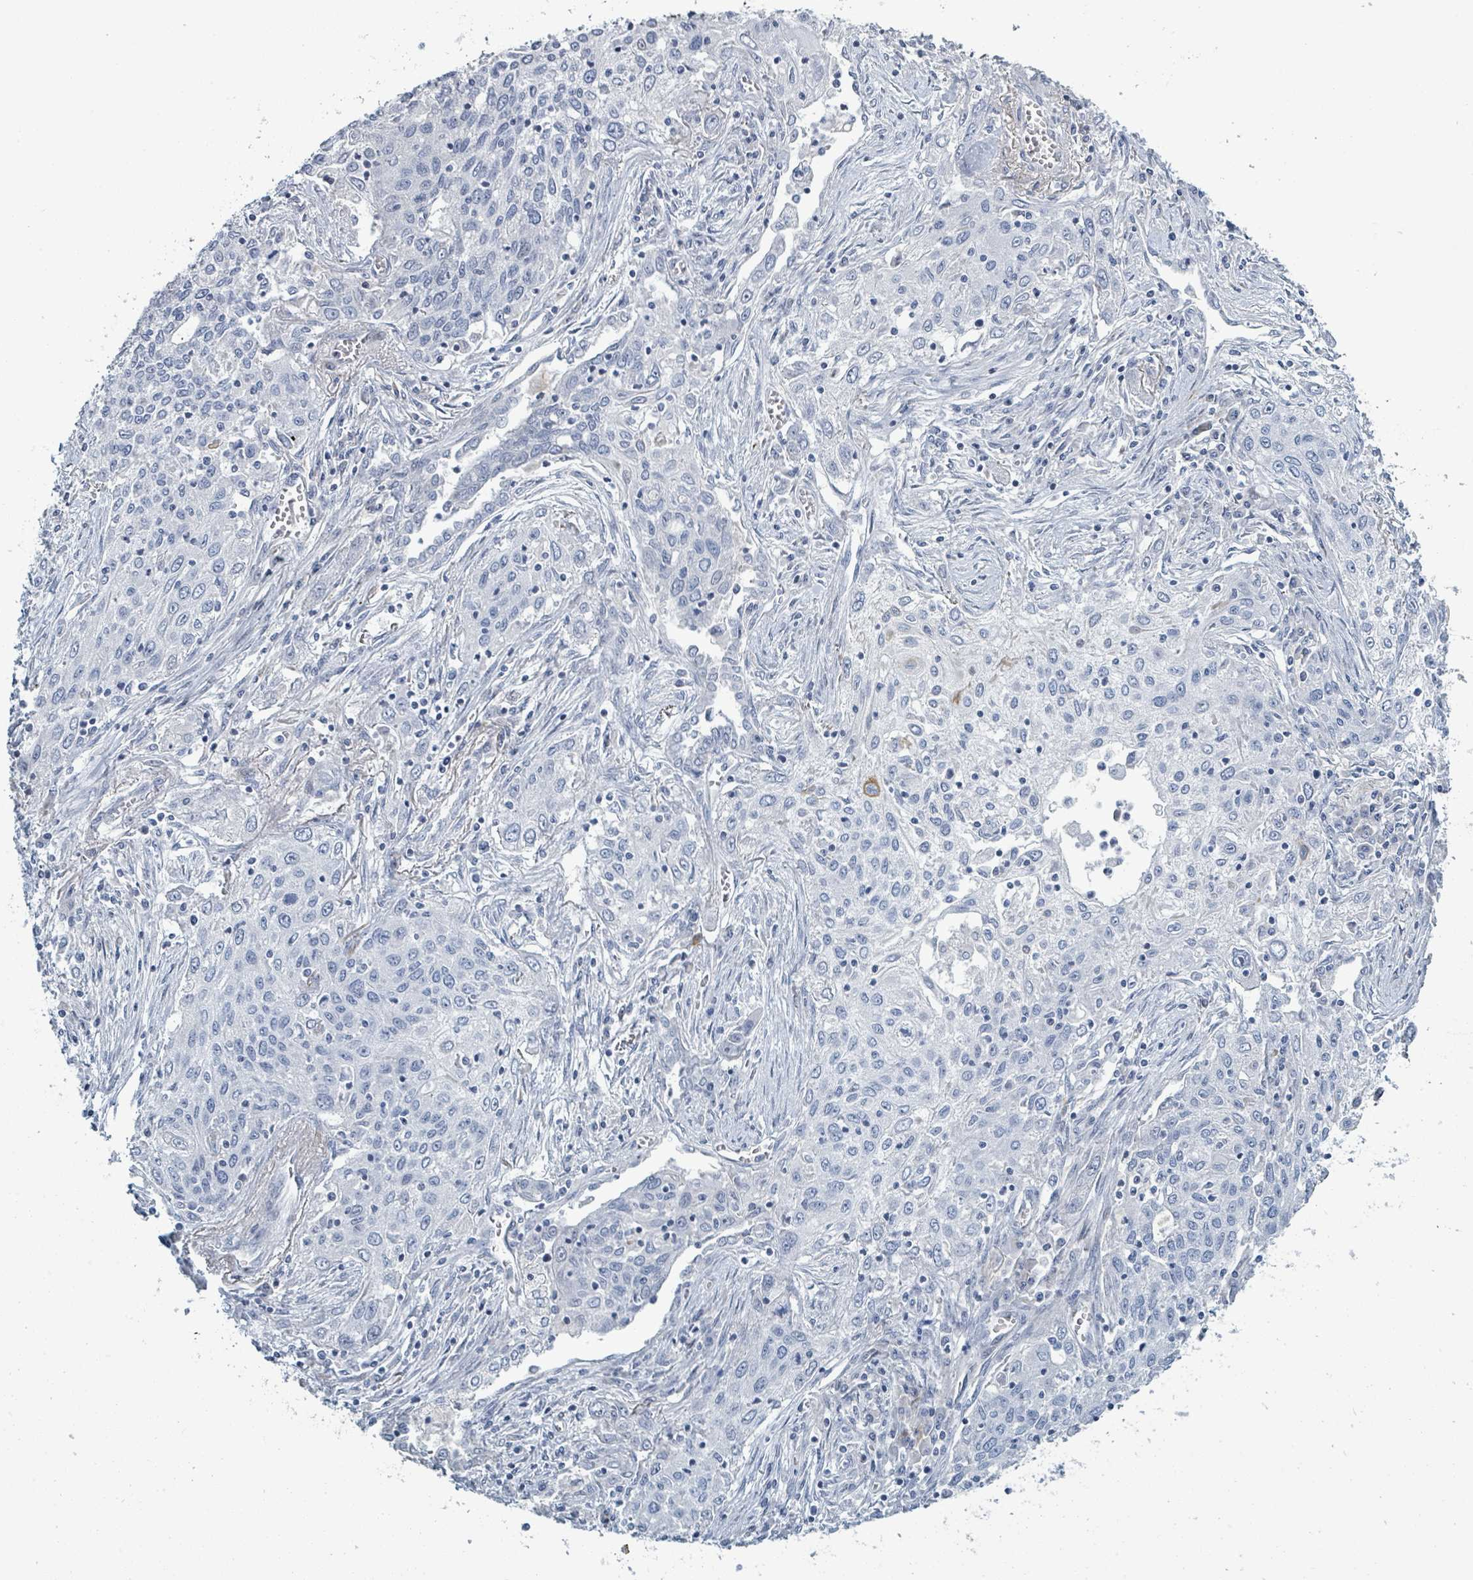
{"staining": {"intensity": "negative", "quantity": "none", "location": "none"}, "tissue": "lung cancer", "cell_type": "Tumor cells", "image_type": "cancer", "snomed": [{"axis": "morphology", "description": "Squamous cell carcinoma, NOS"}, {"axis": "topography", "description": "Lung"}], "caption": "A histopathology image of human lung cancer (squamous cell carcinoma) is negative for staining in tumor cells.", "gene": "RAB33B", "patient": {"sex": "female", "age": 69}}